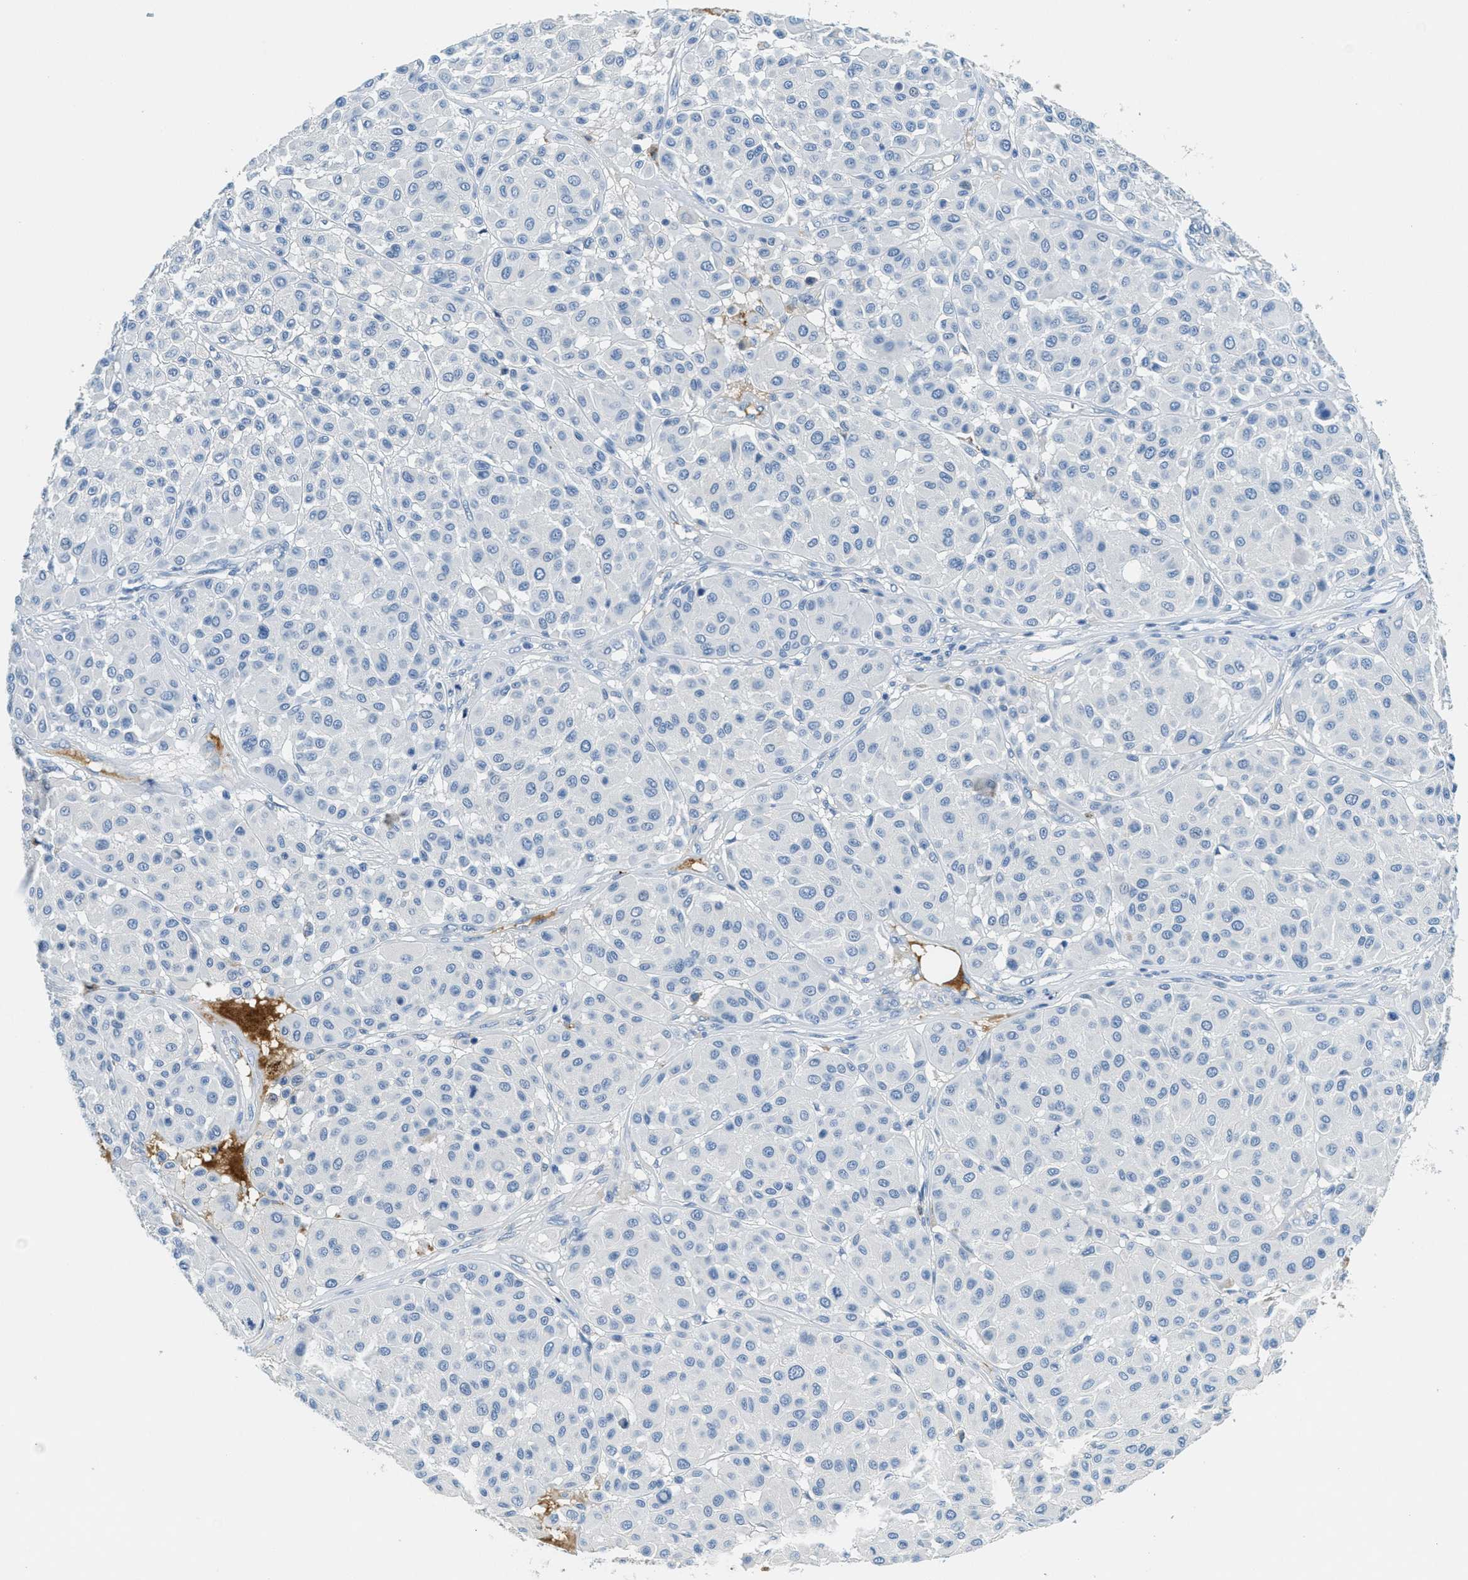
{"staining": {"intensity": "negative", "quantity": "none", "location": "none"}, "tissue": "melanoma", "cell_type": "Tumor cells", "image_type": "cancer", "snomed": [{"axis": "morphology", "description": "Malignant melanoma, Metastatic site"}, {"axis": "topography", "description": "Soft tissue"}], "caption": "A high-resolution image shows immunohistochemistry staining of melanoma, which reveals no significant staining in tumor cells. (DAB (3,3'-diaminobenzidine) IHC, high magnification).", "gene": "A2M", "patient": {"sex": "male", "age": 41}}